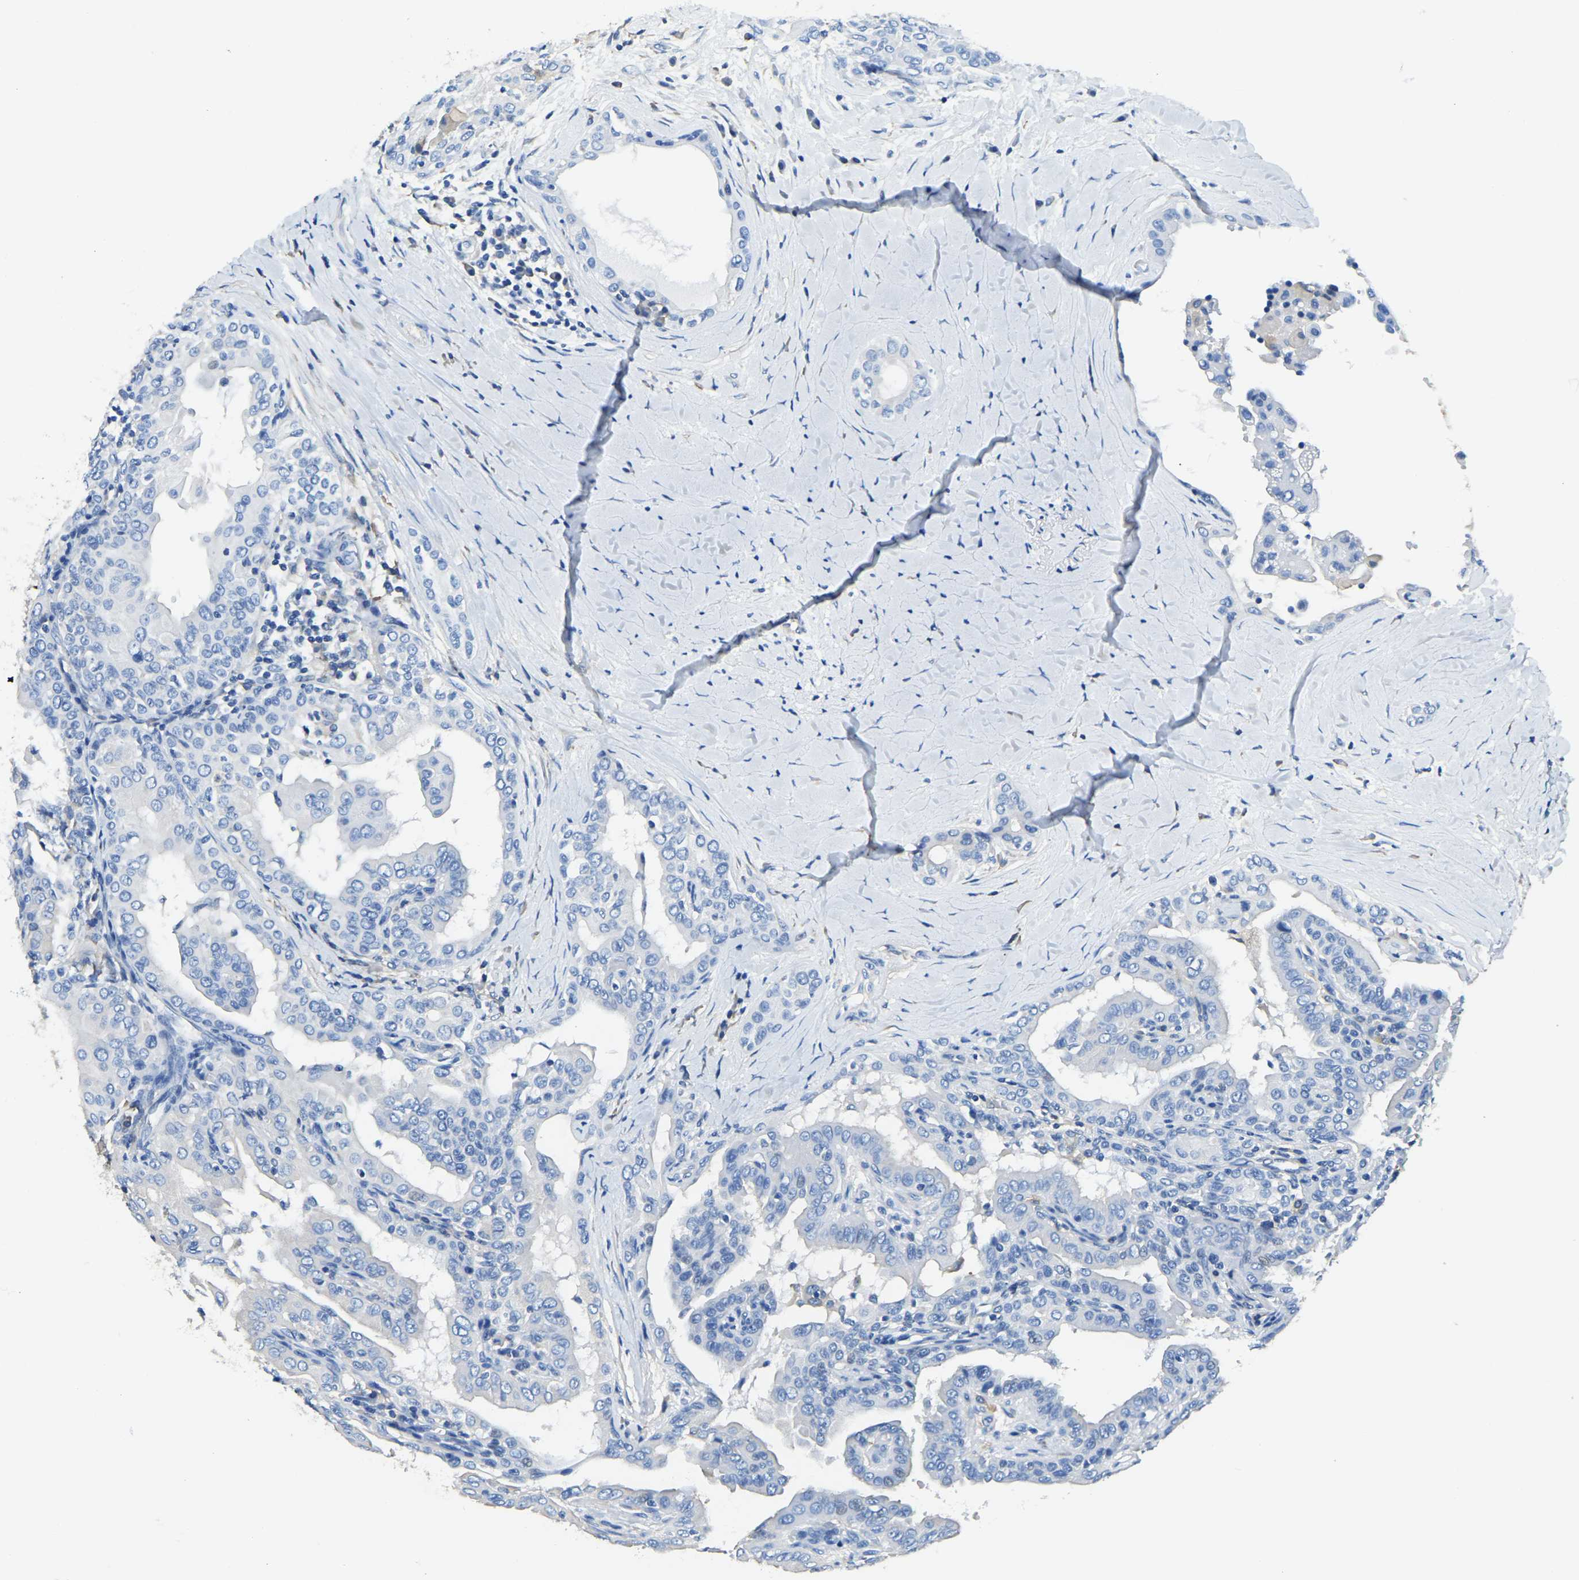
{"staining": {"intensity": "negative", "quantity": "none", "location": "none"}, "tissue": "thyroid cancer", "cell_type": "Tumor cells", "image_type": "cancer", "snomed": [{"axis": "morphology", "description": "Papillary adenocarcinoma, NOS"}, {"axis": "topography", "description": "Thyroid gland"}], "caption": "Thyroid cancer stained for a protein using IHC demonstrates no staining tumor cells.", "gene": "ZDHHC13", "patient": {"sex": "male", "age": 33}}